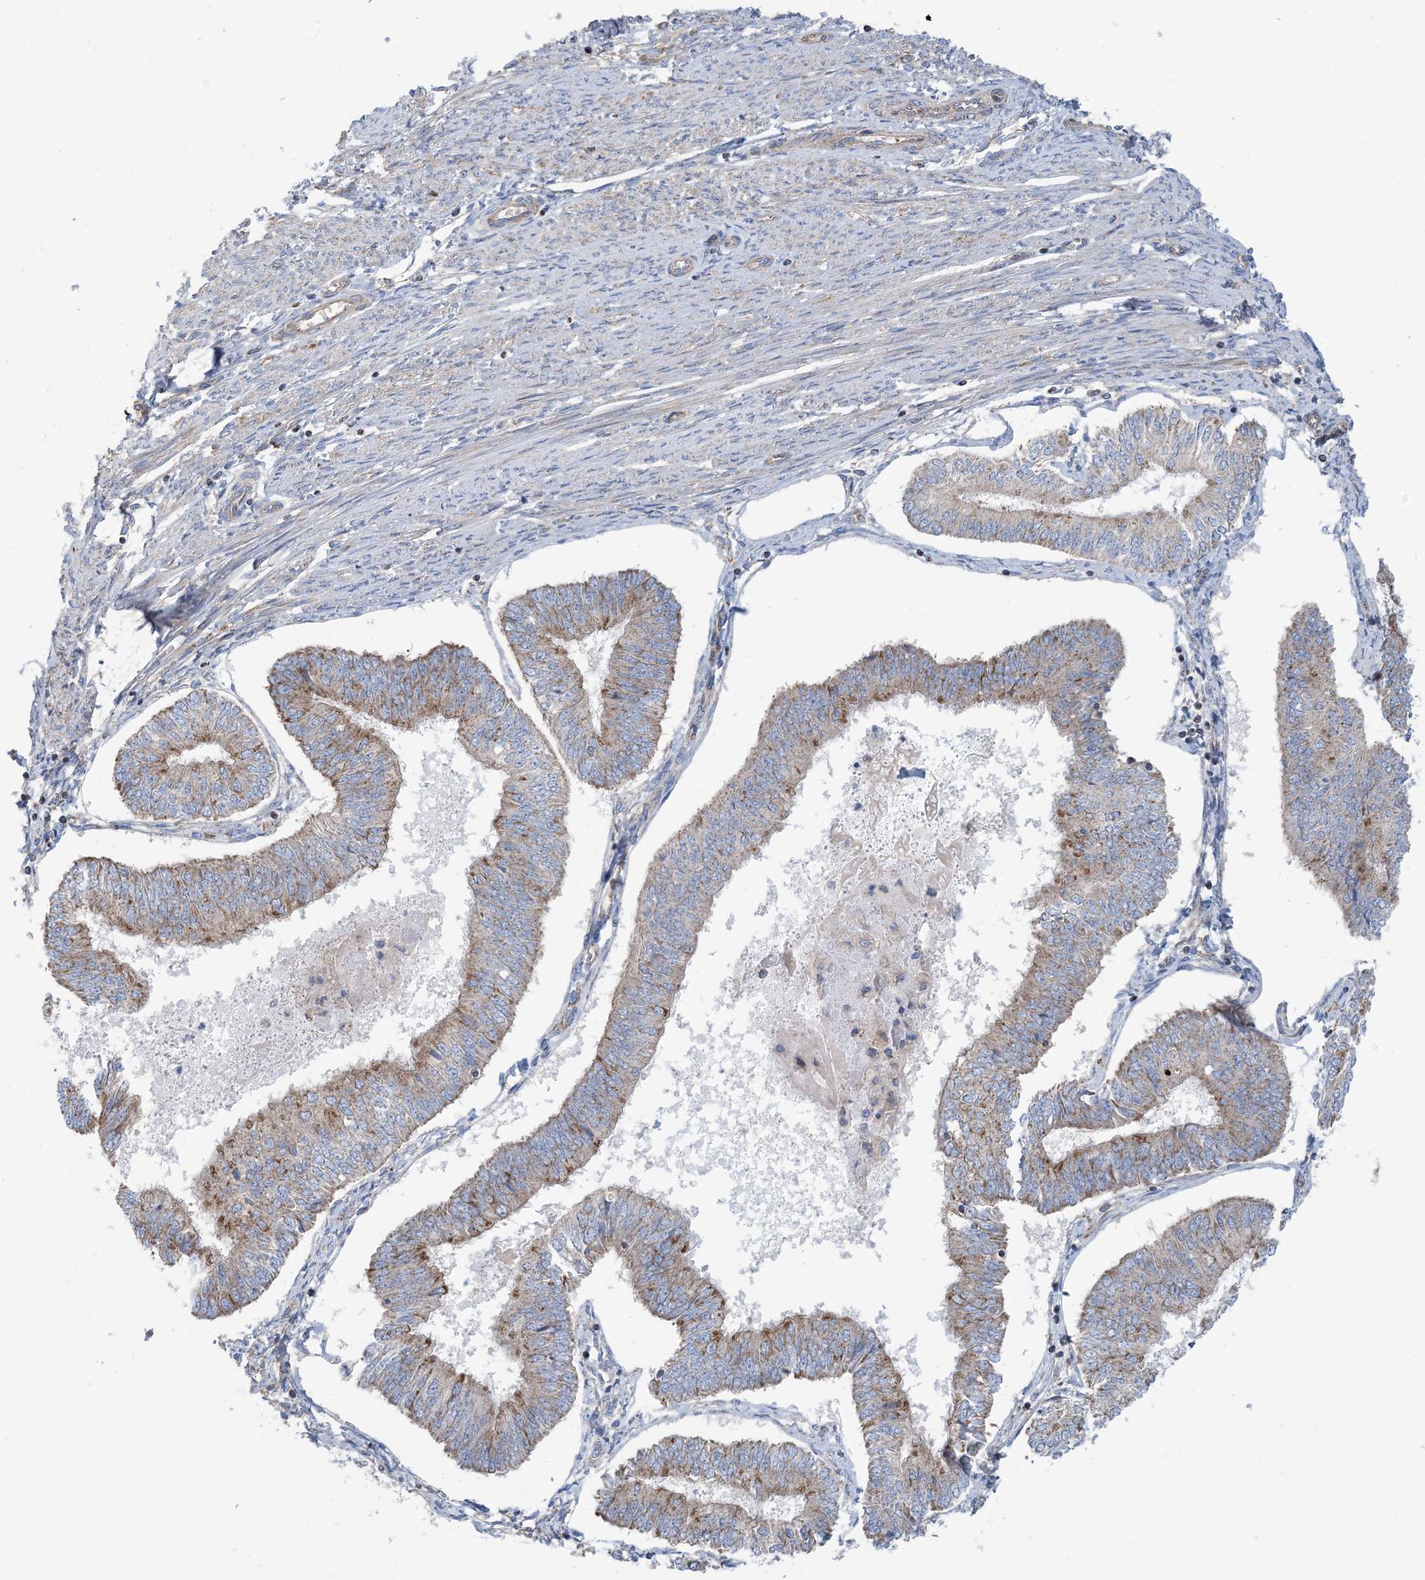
{"staining": {"intensity": "moderate", "quantity": "25%-75%", "location": "cytoplasmic/membranous"}, "tissue": "endometrial cancer", "cell_type": "Tumor cells", "image_type": "cancer", "snomed": [{"axis": "morphology", "description": "Adenocarcinoma, NOS"}, {"axis": "topography", "description": "Endometrium"}], "caption": "High-magnification brightfield microscopy of endometrial cancer (adenocarcinoma) stained with DAB (3,3'-diaminobenzidine) (brown) and counterstained with hematoxylin (blue). tumor cells exhibit moderate cytoplasmic/membranous staining is identified in approximately25%-75% of cells.", "gene": "PHOSPHO2", "patient": {"sex": "female", "age": 58}}